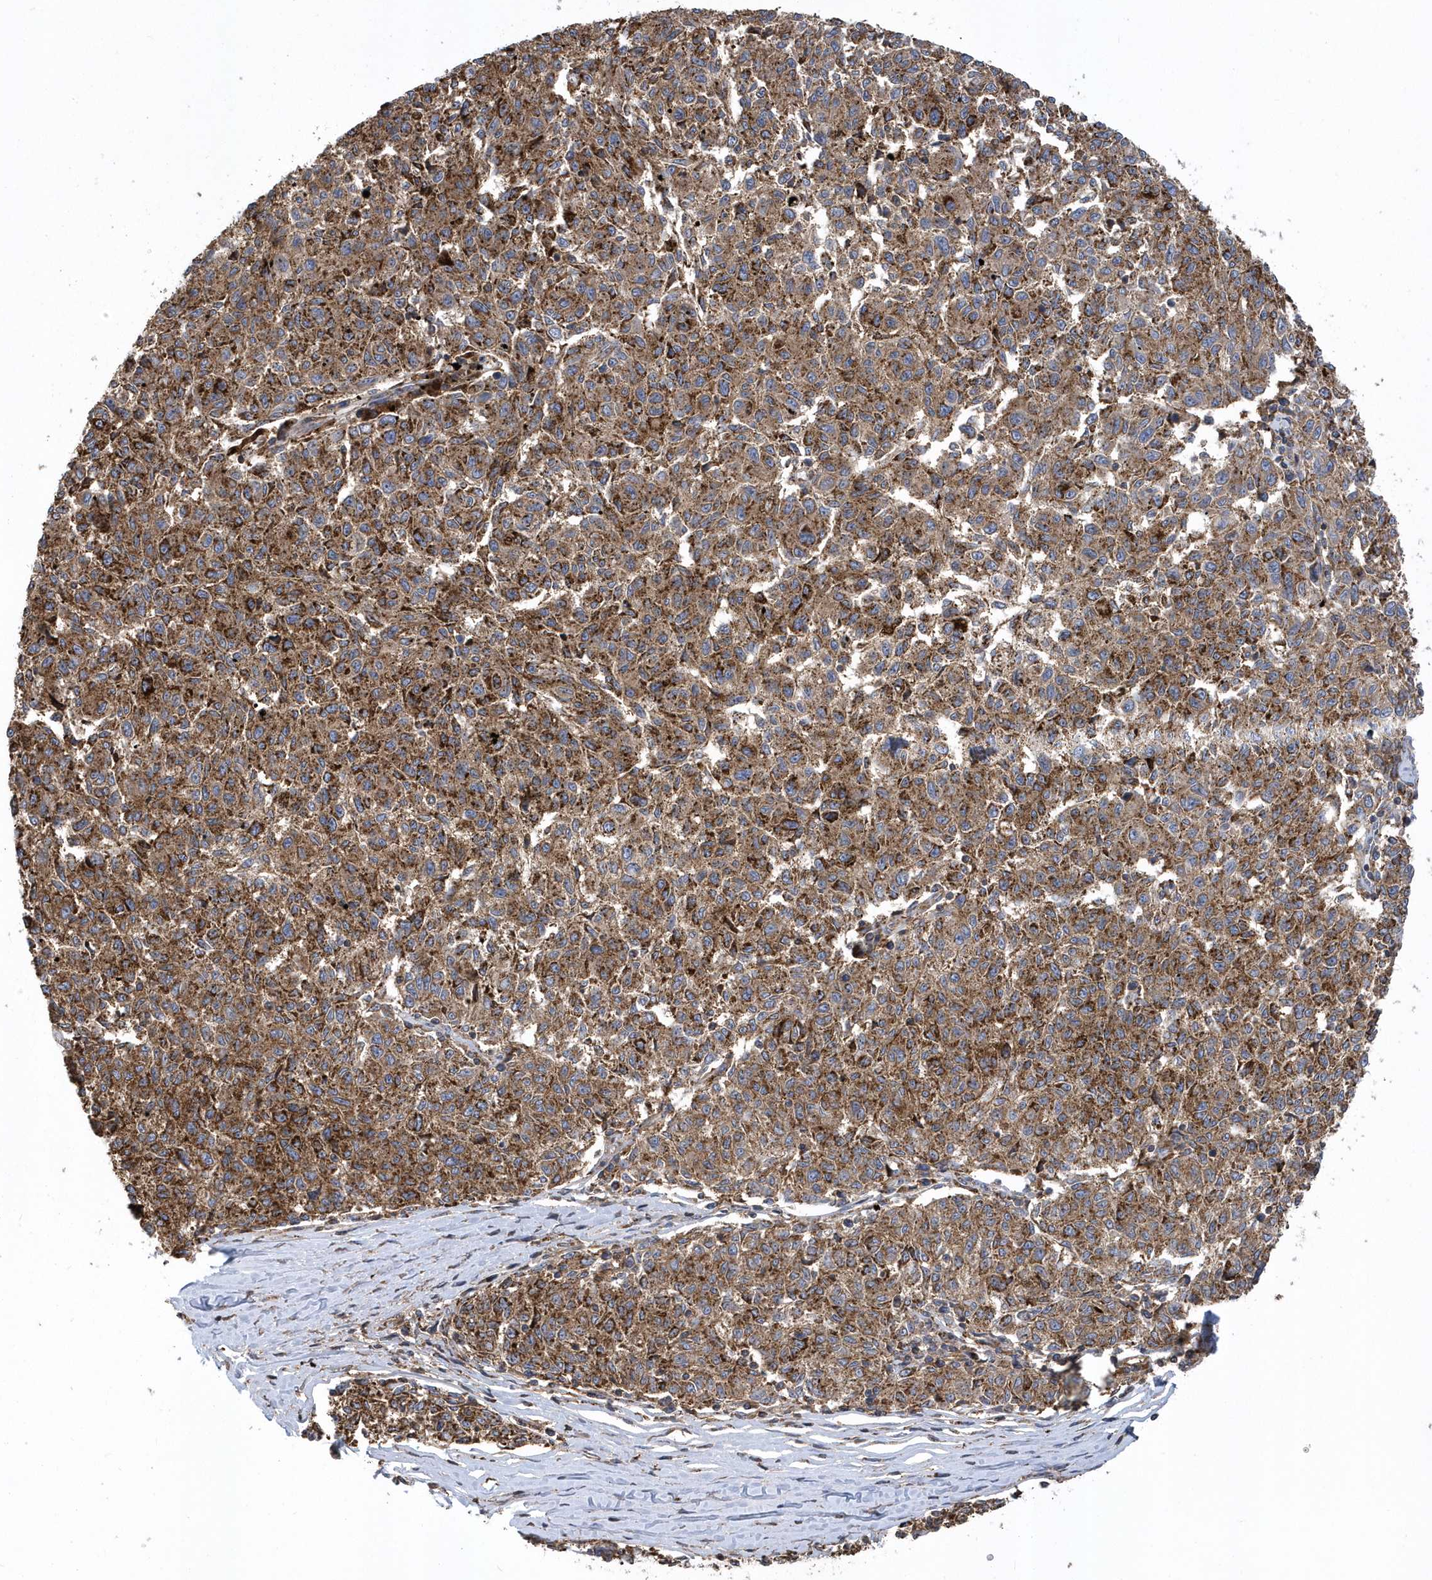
{"staining": {"intensity": "strong", "quantity": ">75%", "location": "cytoplasmic/membranous"}, "tissue": "melanoma", "cell_type": "Tumor cells", "image_type": "cancer", "snomed": [{"axis": "morphology", "description": "Malignant melanoma, NOS"}, {"axis": "topography", "description": "Skin"}], "caption": "Malignant melanoma stained with immunohistochemistry (IHC) displays strong cytoplasmic/membranous positivity in approximately >75% of tumor cells. (DAB IHC, brown staining for protein, blue staining for nuclei).", "gene": "TRAIP", "patient": {"sex": "female", "age": 72}}